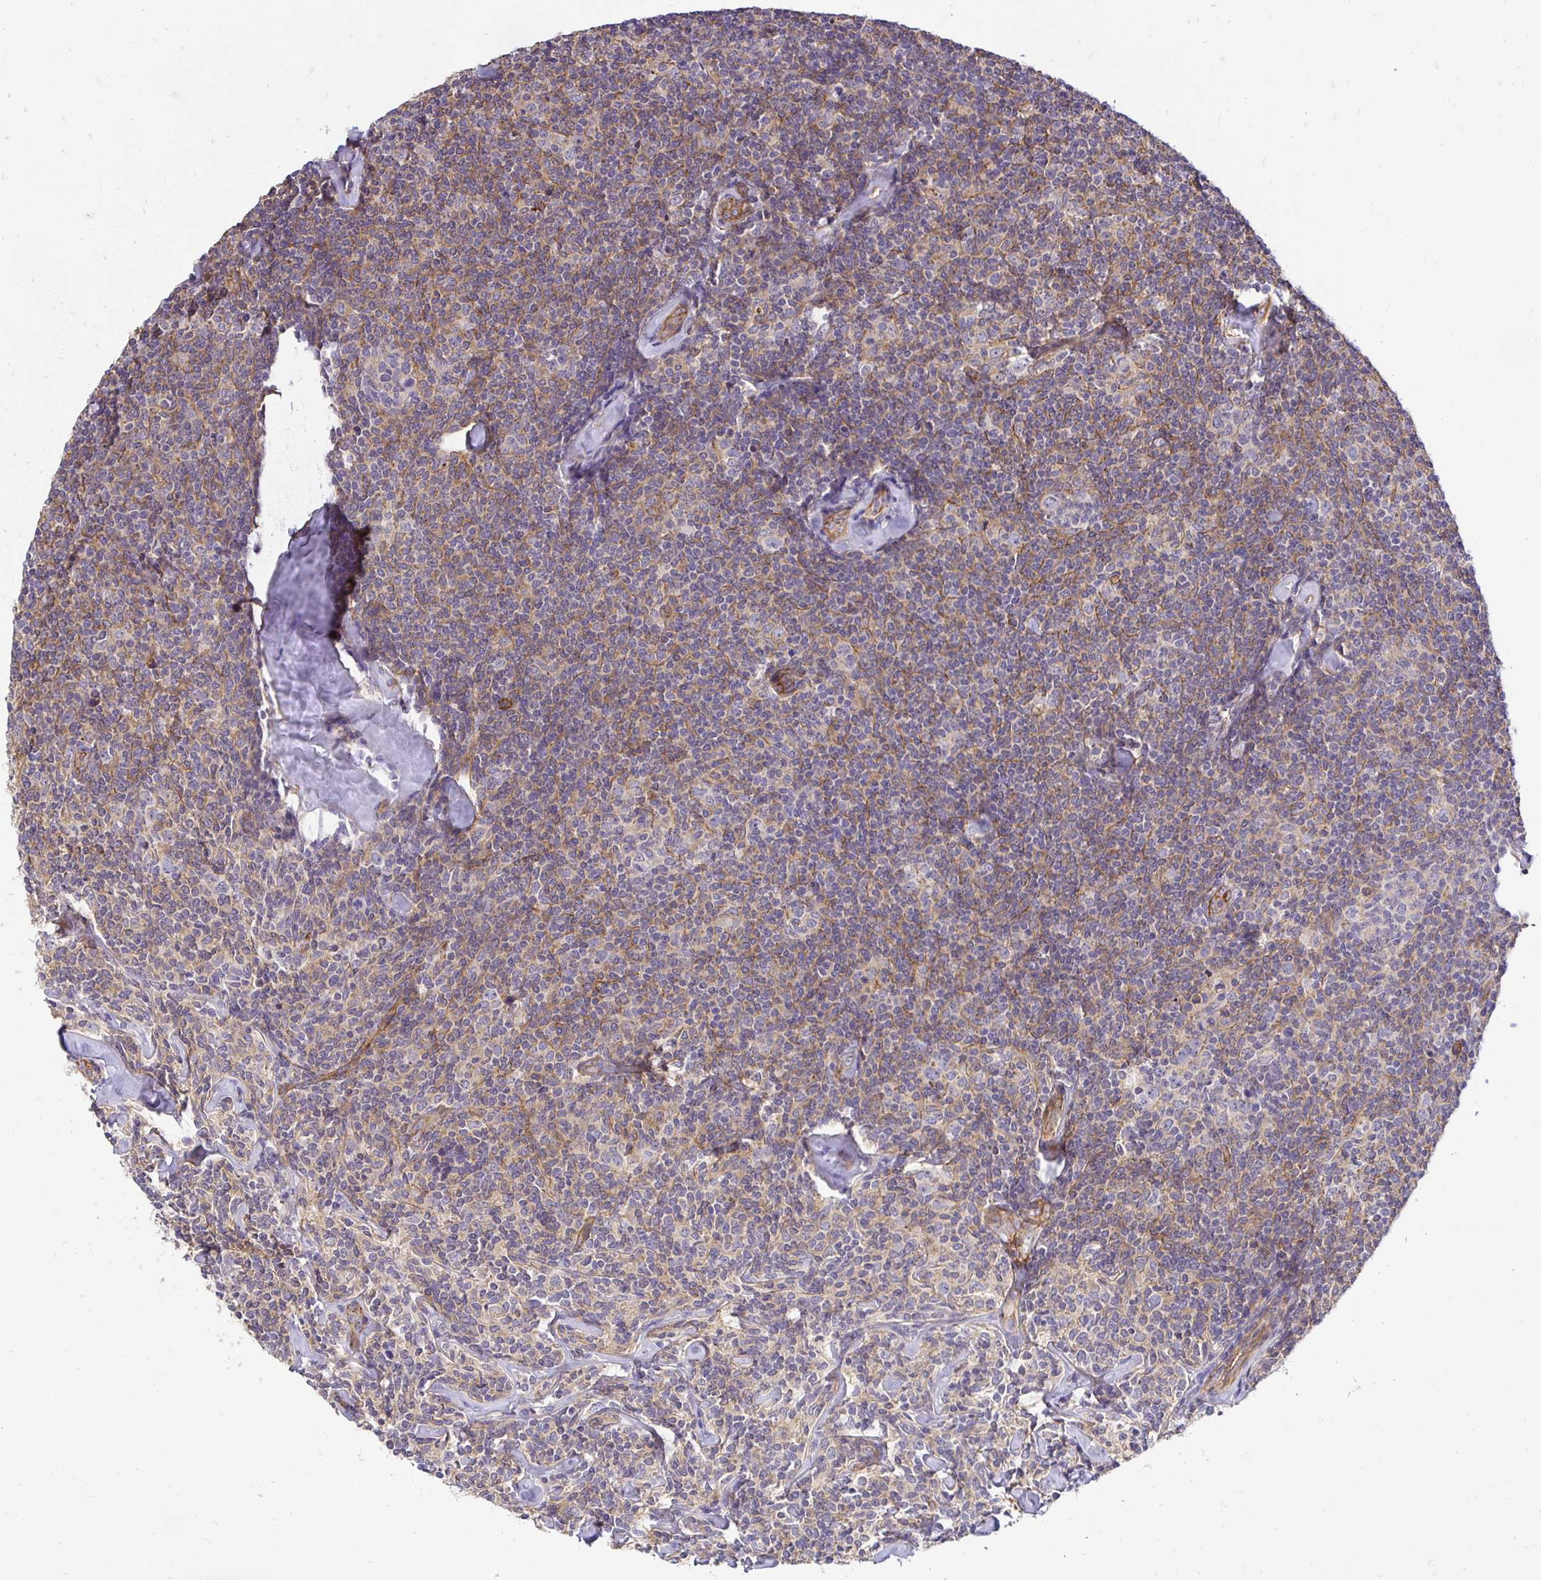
{"staining": {"intensity": "weak", "quantity": "25%-75%", "location": "cytoplasmic/membranous"}, "tissue": "lymphoma", "cell_type": "Tumor cells", "image_type": "cancer", "snomed": [{"axis": "morphology", "description": "Malignant lymphoma, non-Hodgkin's type, Low grade"}, {"axis": "topography", "description": "Lymph node"}], "caption": "The immunohistochemical stain highlights weak cytoplasmic/membranous expression in tumor cells of low-grade malignant lymphoma, non-Hodgkin's type tissue. Nuclei are stained in blue.", "gene": "SLC9A1", "patient": {"sex": "female", "age": 56}}